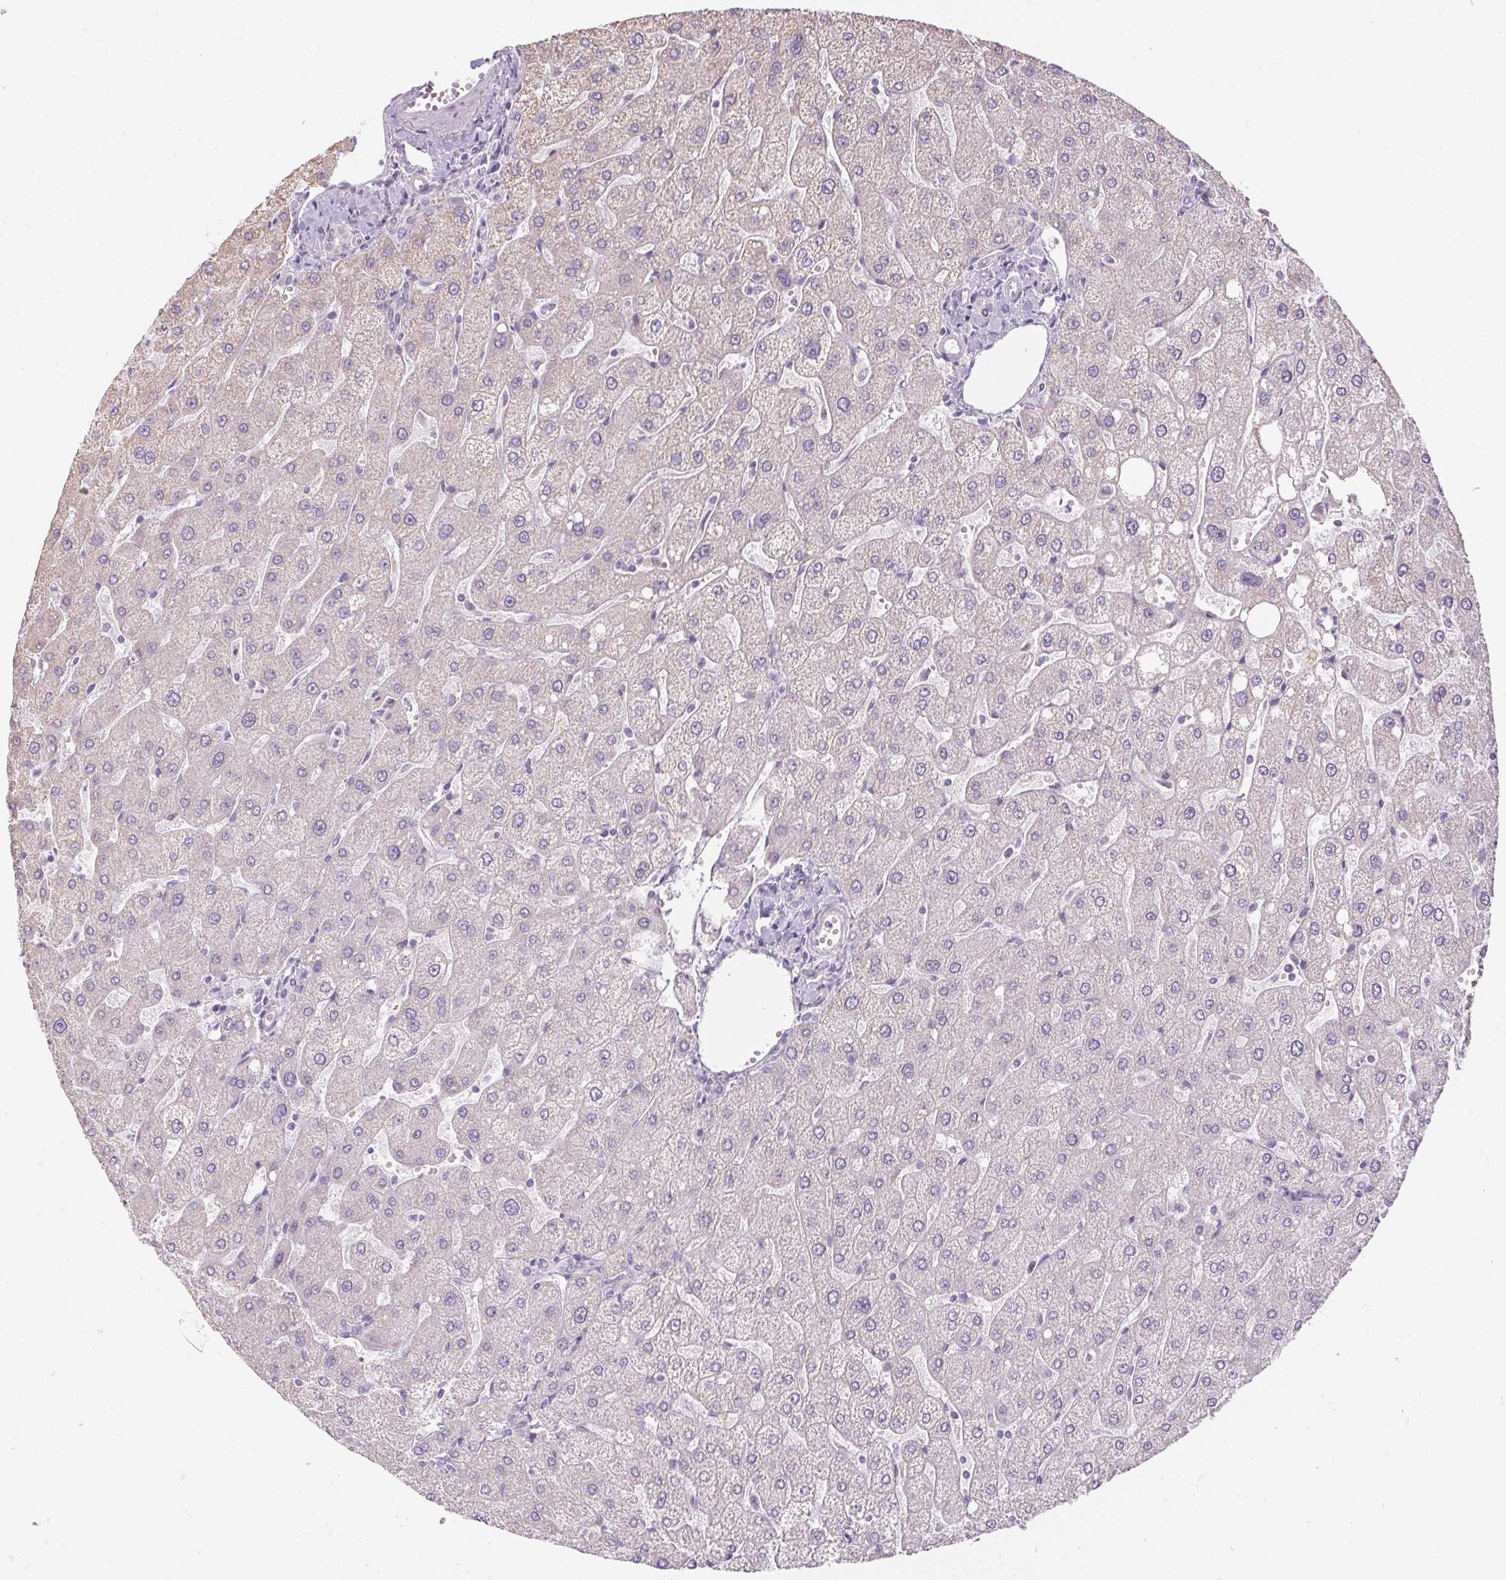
{"staining": {"intensity": "negative", "quantity": "none", "location": "none"}, "tissue": "liver", "cell_type": "Cholangiocytes", "image_type": "normal", "snomed": [{"axis": "morphology", "description": "Normal tissue, NOS"}, {"axis": "topography", "description": "Liver"}], "caption": "Immunohistochemistry (IHC) of benign human liver exhibits no positivity in cholangiocytes.", "gene": "CTCFL", "patient": {"sex": "male", "age": 67}}